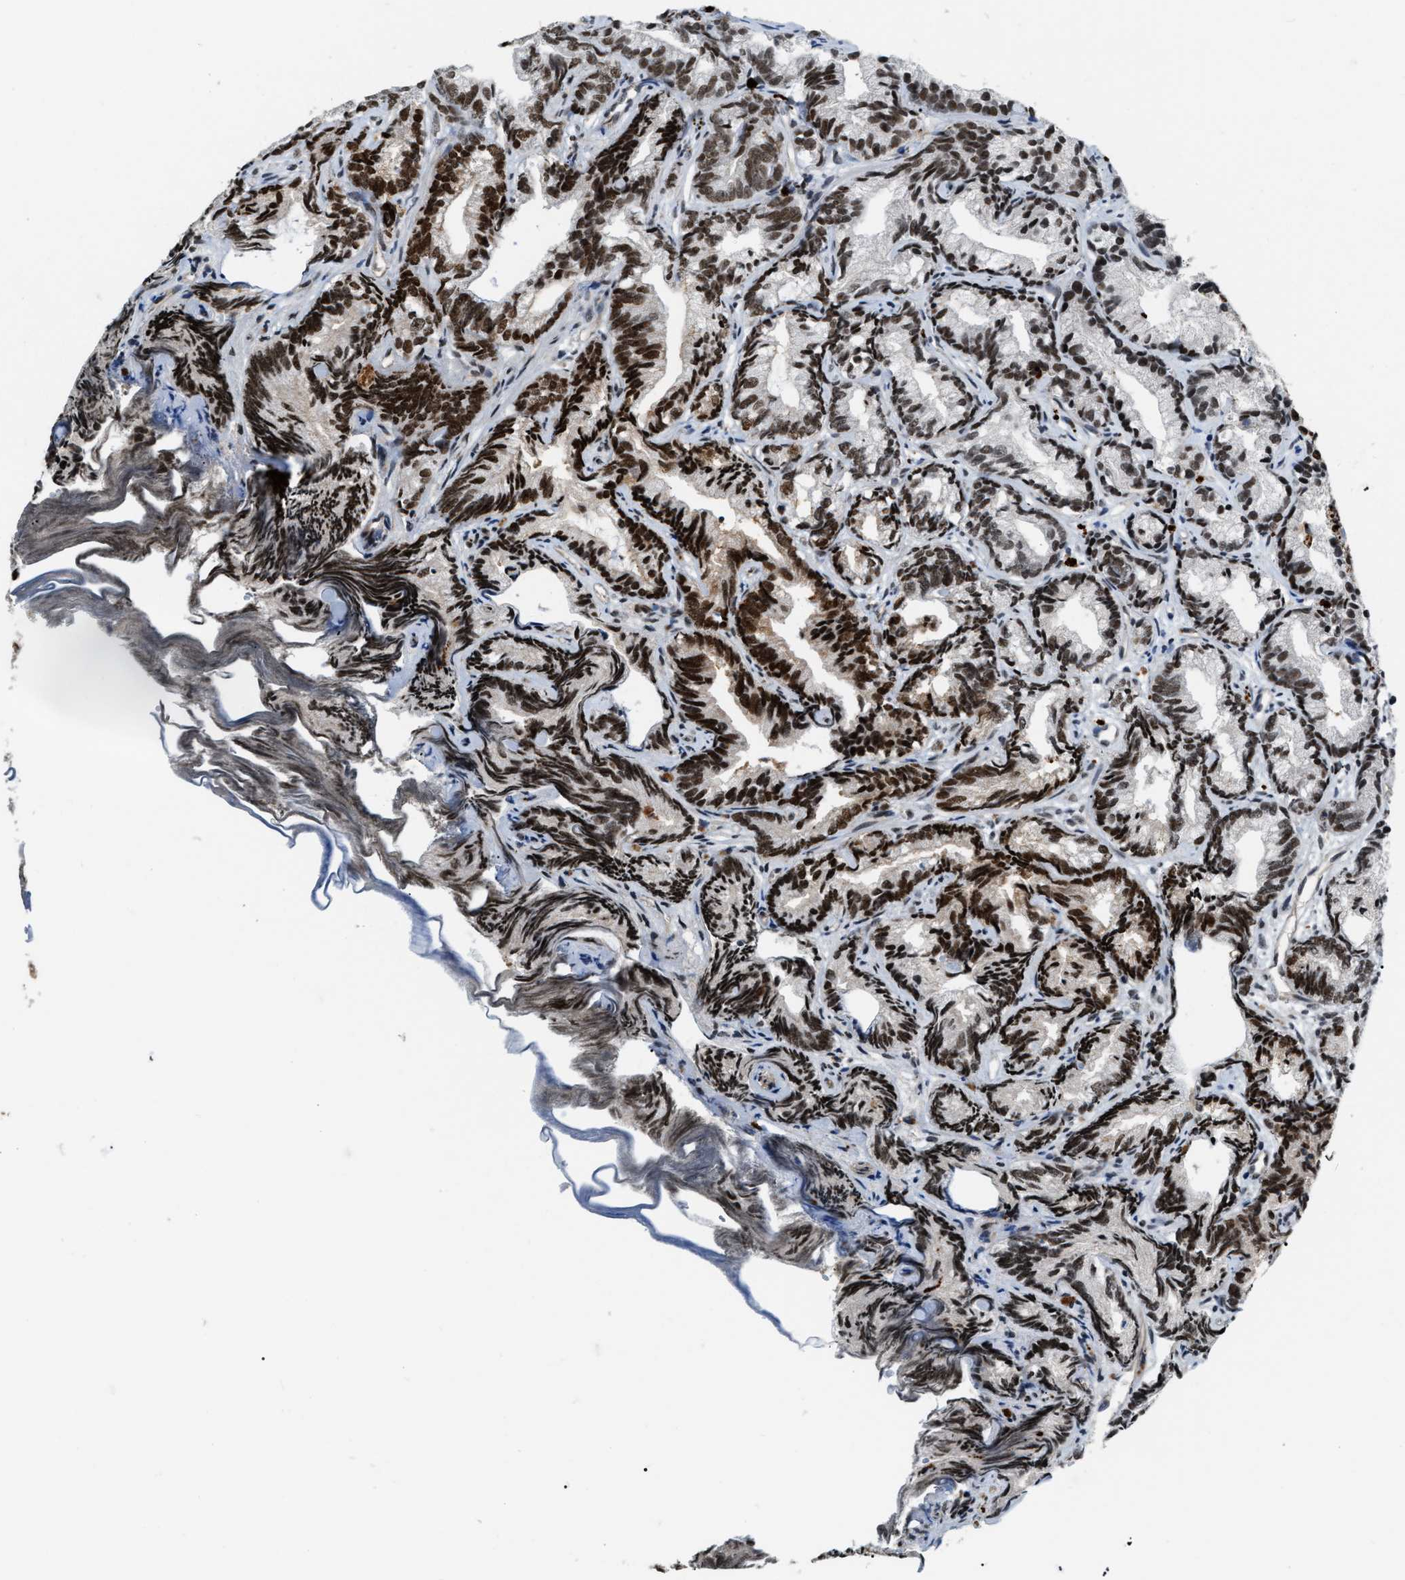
{"staining": {"intensity": "strong", "quantity": ">75%", "location": "nuclear"}, "tissue": "prostate cancer", "cell_type": "Tumor cells", "image_type": "cancer", "snomed": [{"axis": "morphology", "description": "Adenocarcinoma, Low grade"}, {"axis": "topography", "description": "Prostate"}], "caption": "Human prostate adenocarcinoma (low-grade) stained for a protein (brown) displays strong nuclear positive positivity in approximately >75% of tumor cells.", "gene": "NUMA1", "patient": {"sex": "male", "age": 89}}